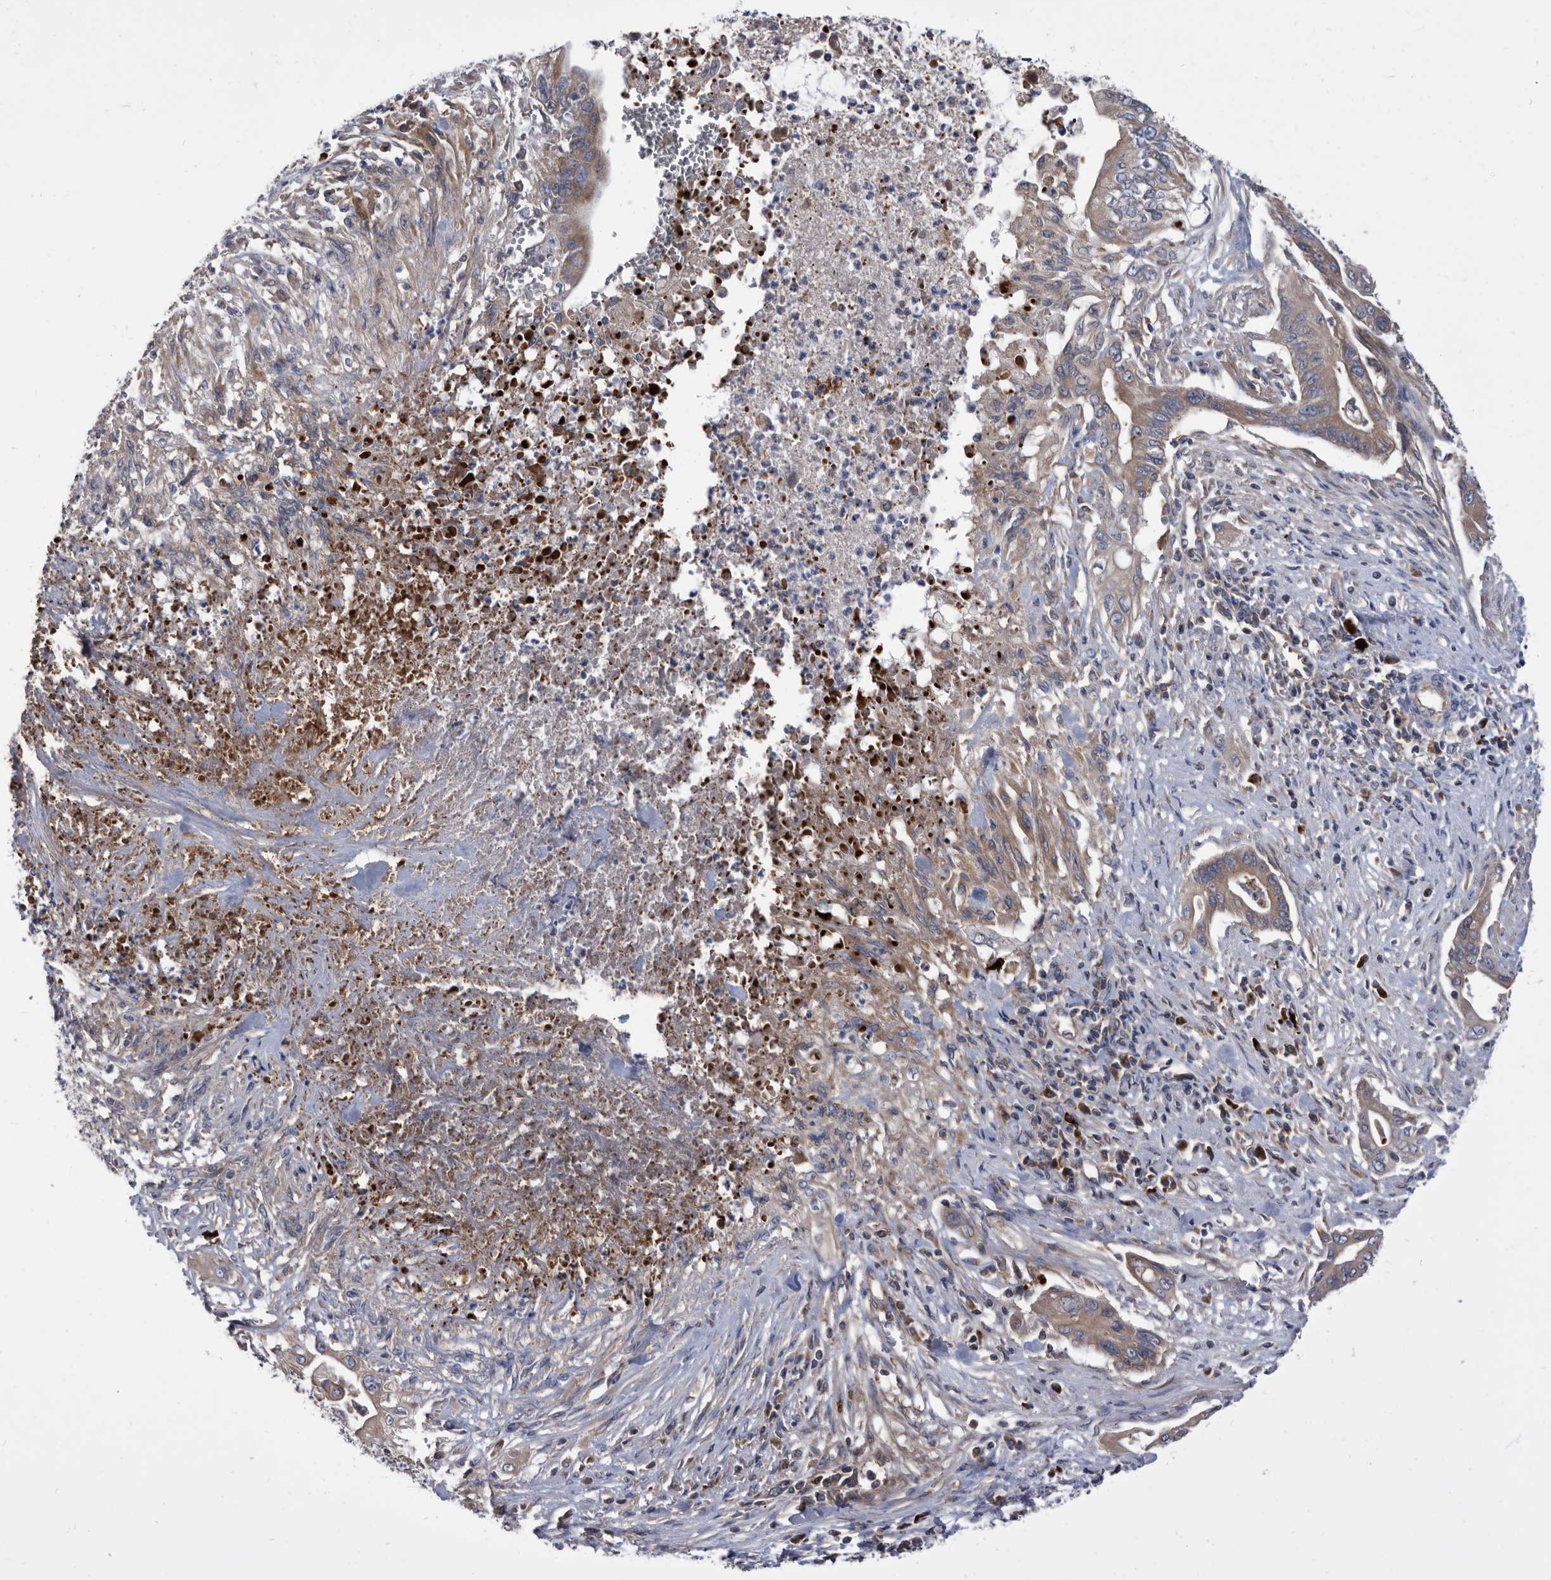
{"staining": {"intensity": "moderate", "quantity": ">75%", "location": "cytoplasmic/membranous"}, "tissue": "pancreatic cancer", "cell_type": "Tumor cells", "image_type": "cancer", "snomed": [{"axis": "morphology", "description": "Adenocarcinoma, NOS"}, {"axis": "topography", "description": "Pancreas"}], "caption": "The immunohistochemical stain labels moderate cytoplasmic/membranous expression in tumor cells of pancreatic cancer (adenocarcinoma) tissue.", "gene": "DTNBP1", "patient": {"sex": "male", "age": 58}}